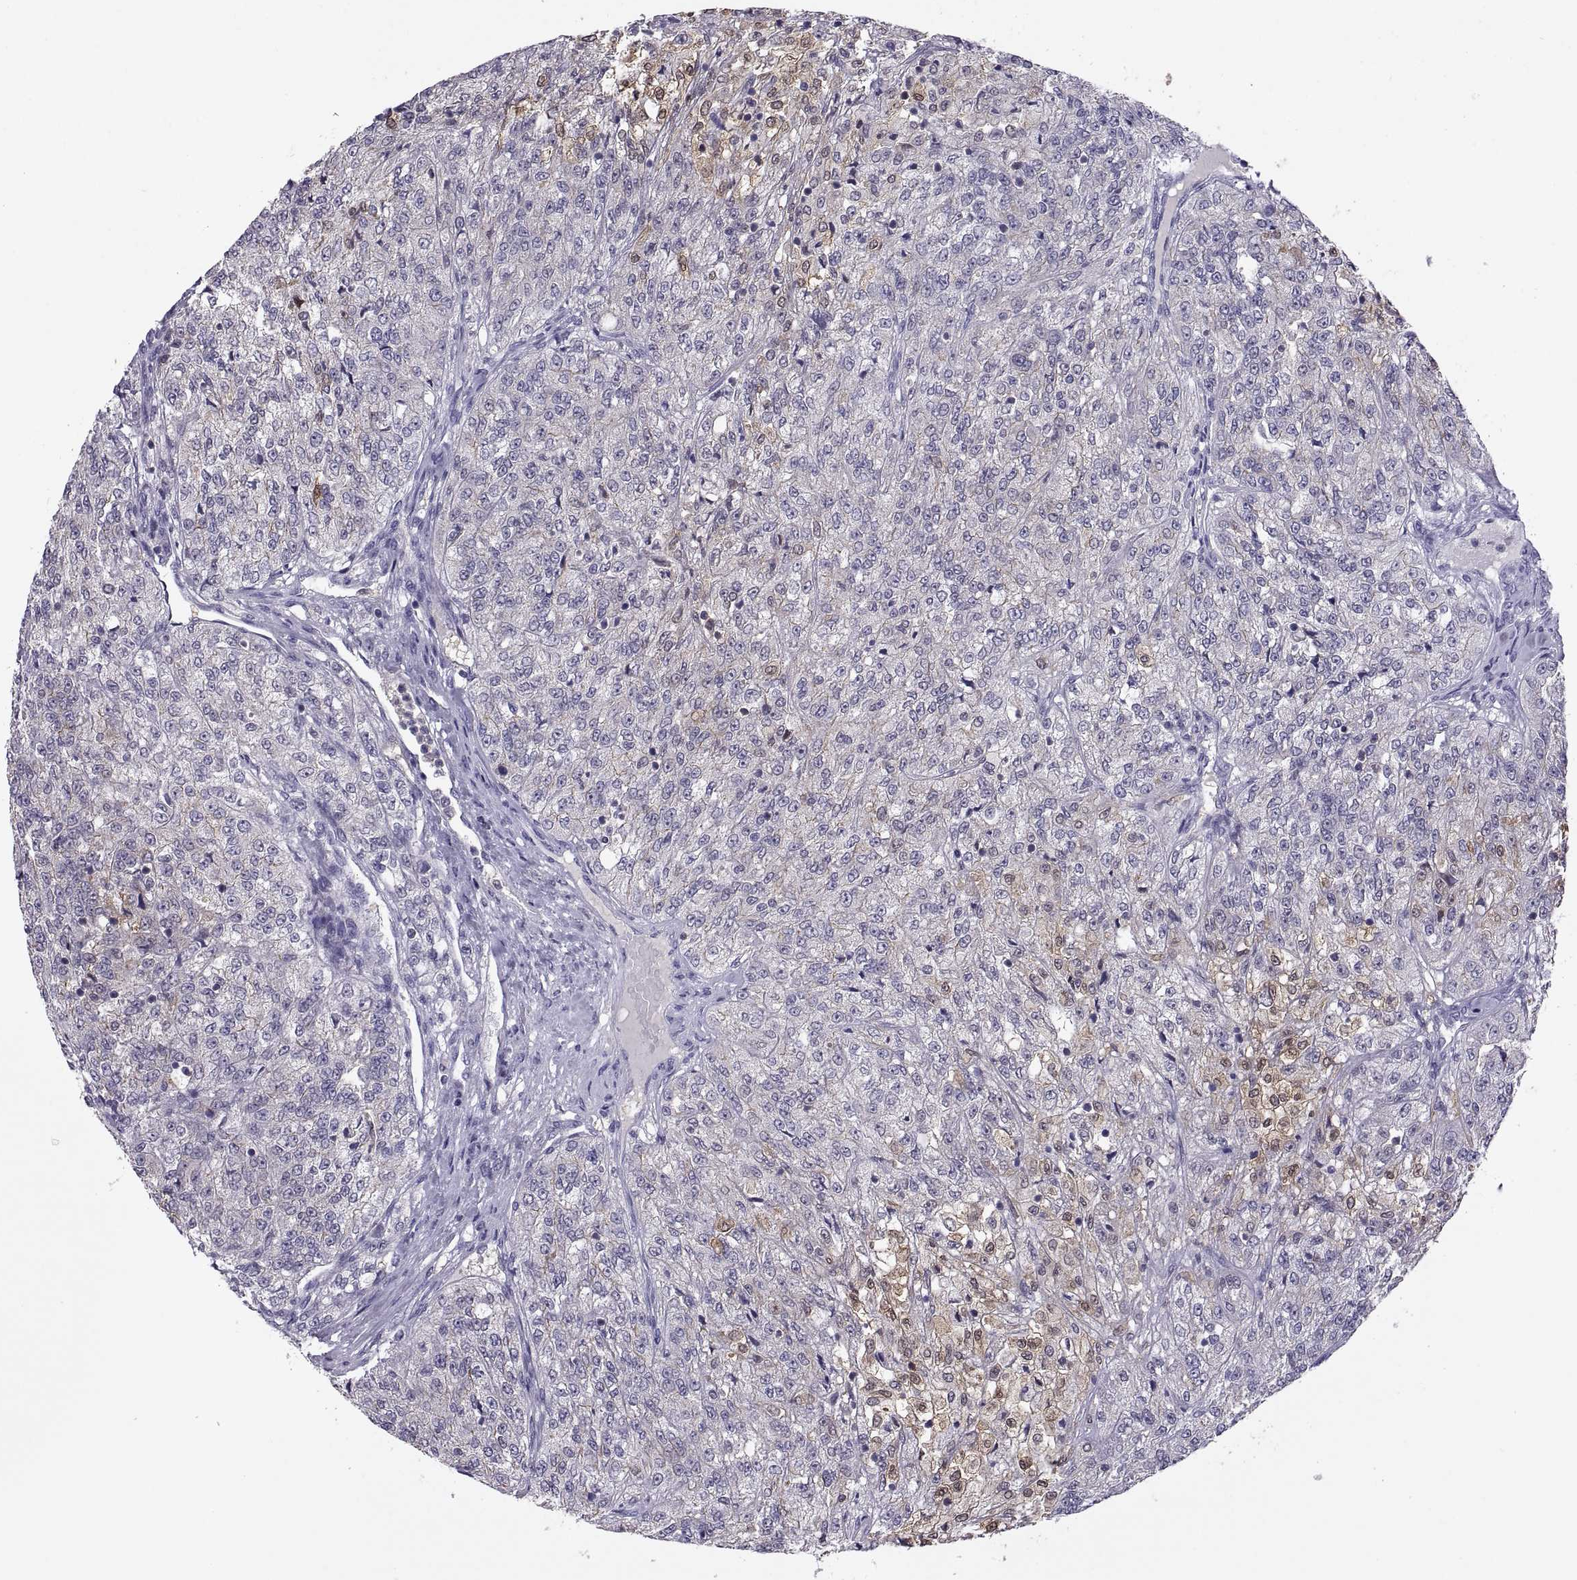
{"staining": {"intensity": "weak", "quantity": "<25%", "location": "cytoplasmic/membranous"}, "tissue": "renal cancer", "cell_type": "Tumor cells", "image_type": "cancer", "snomed": [{"axis": "morphology", "description": "Adenocarcinoma, NOS"}, {"axis": "topography", "description": "Kidney"}], "caption": "This image is of renal cancer stained with IHC to label a protein in brown with the nuclei are counter-stained blue. There is no staining in tumor cells.", "gene": "FGF9", "patient": {"sex": "female", "age": 63}}